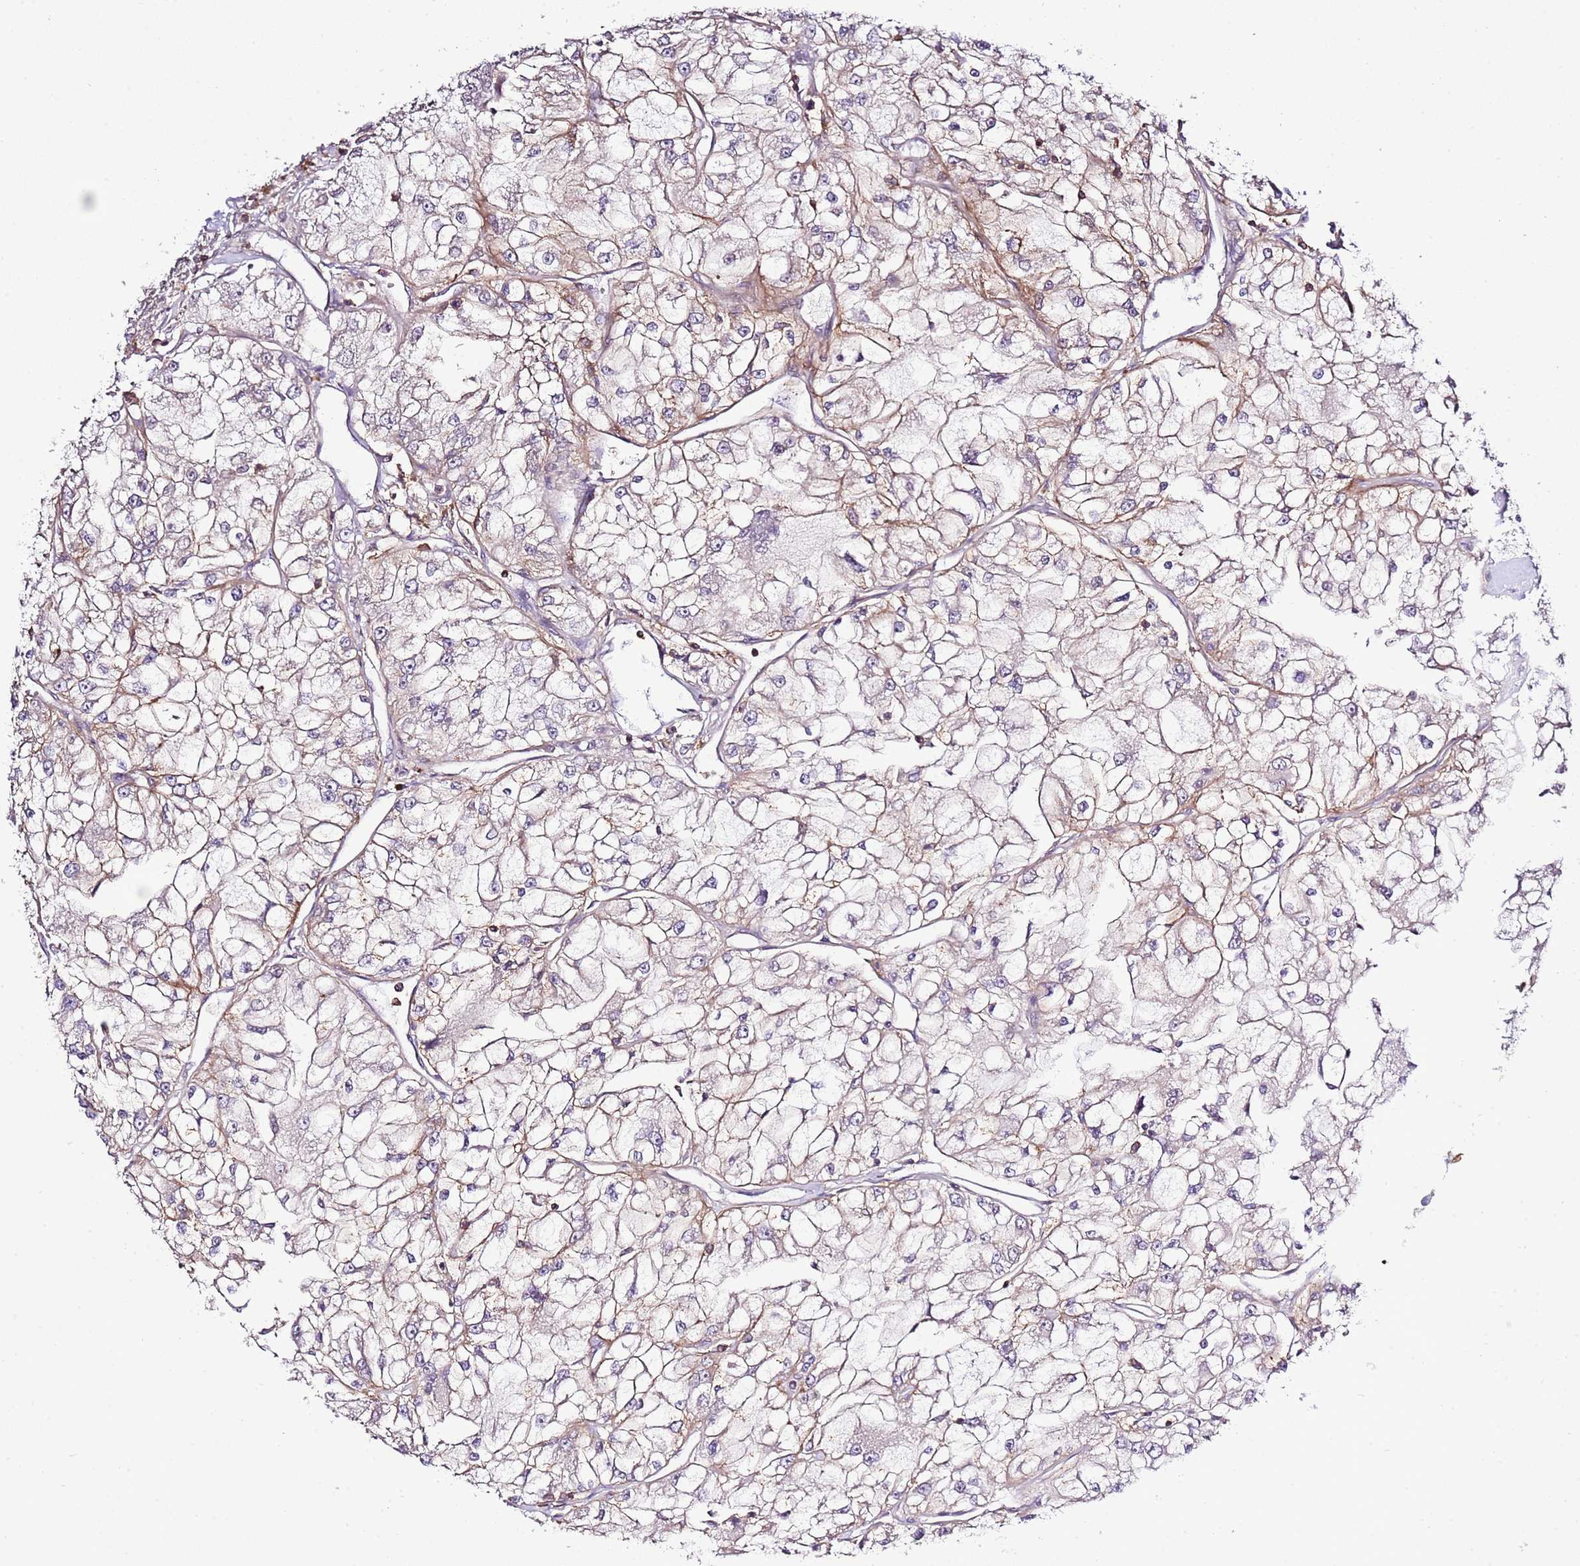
{"staining": {"intensity": "negative", "quantity": "none", "location": "none"}, "tissue": "renal cancer", "cell_type": "Tumor cells", "image_type": "cancer", "snomed": [{"axis": "morphology", "description": "Adenocarcinoma, NOS"}, {"axis": "topography", "description": "Kidney"}], "caption": "DAB immunohistochemical staining of human renal cancer demonstrates no significant staining in tumor cells.", "gene": "EFHD1", "patient": {"sex": "female", "age": 72}}